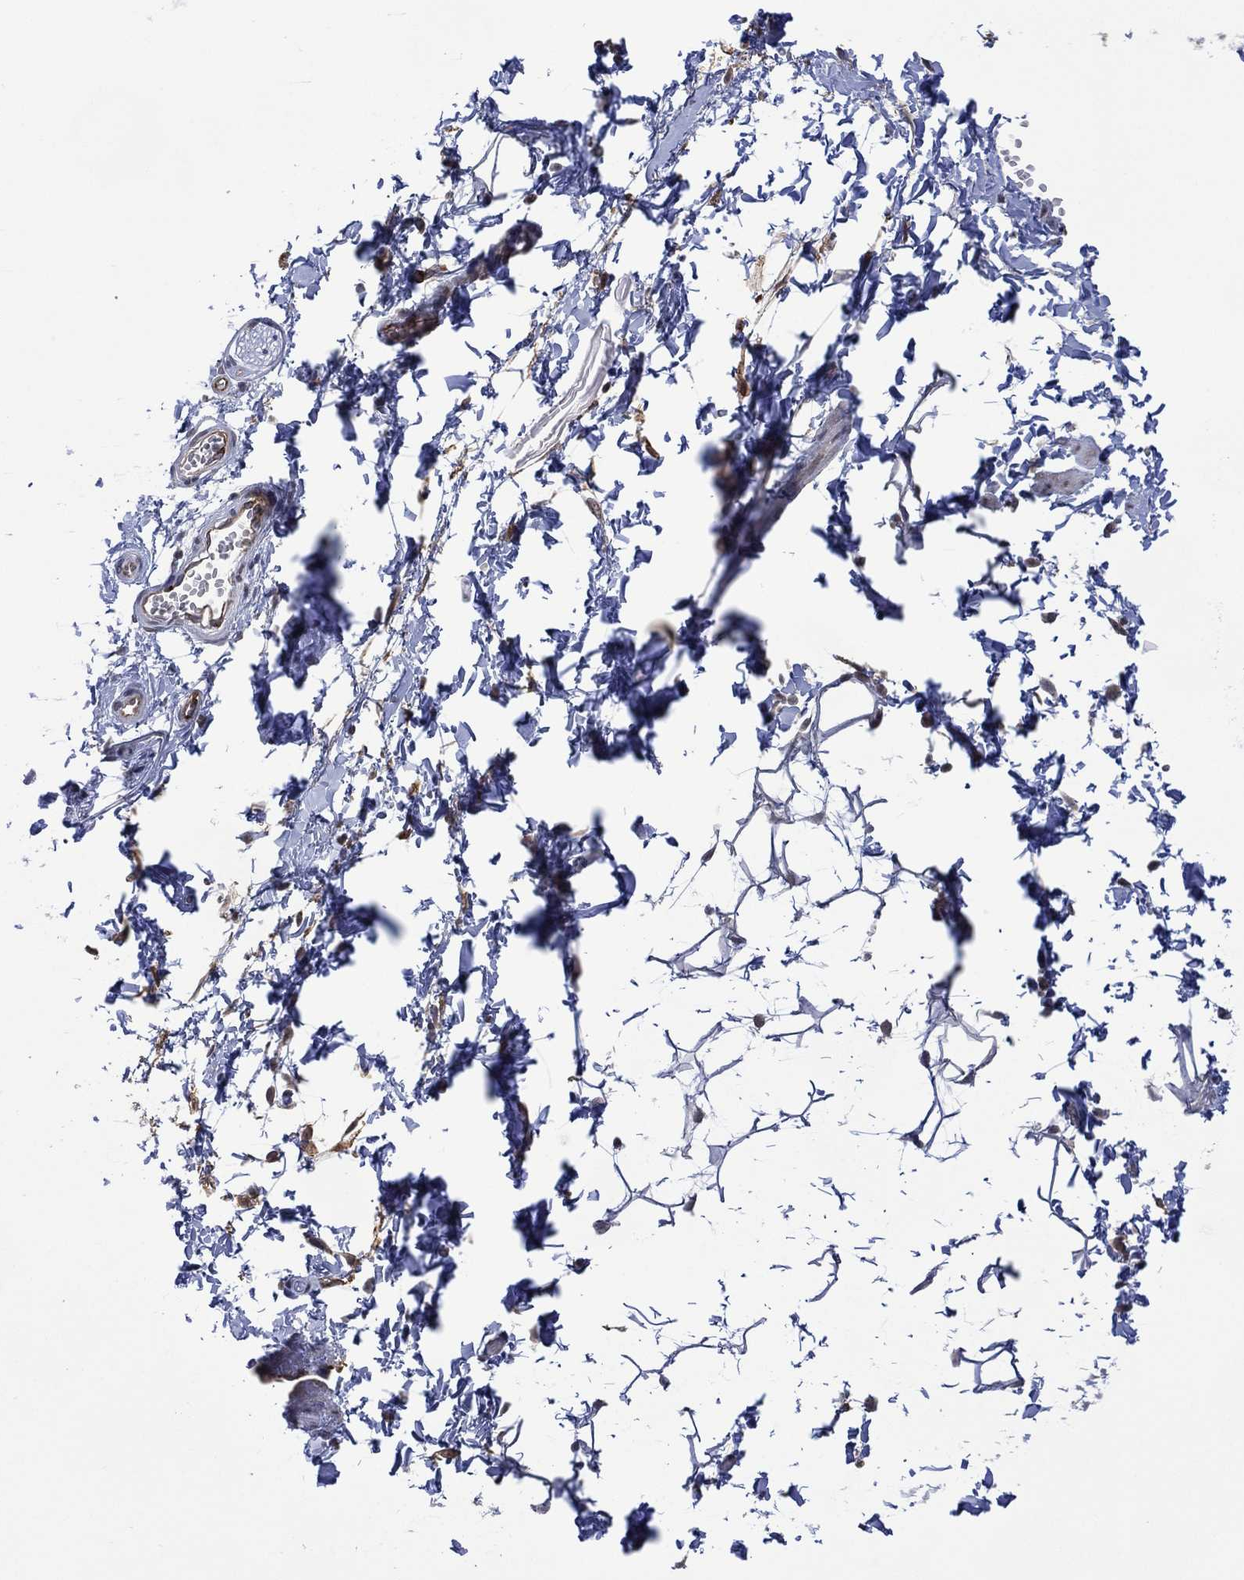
{"staining": {"intensity": "negative", "quantity": "none", "location": "none"}, "tissue": "adipose tissue", "cell_type": "Adipocytes", "image_type": "normal", "snomed": [{"axis": "morphology", "description": "Normal tissue, NOS"}, {"axis": "topography", "description": "Smooth muscle"}, {"axis": "topography", "description": "Peripheral nerve tissue"}], "caption": "There is no significant positivity in adipocytes of adipose tissue. The staining was performed using DAB (3,3'-diaminobenzidine) to visualize the protein expression in brown, while the nuclei were stained in blue with hematoxylin (Magnification: 20x).", "gene": "DPP4", "patient": {"sex": "male", "age": 22}}